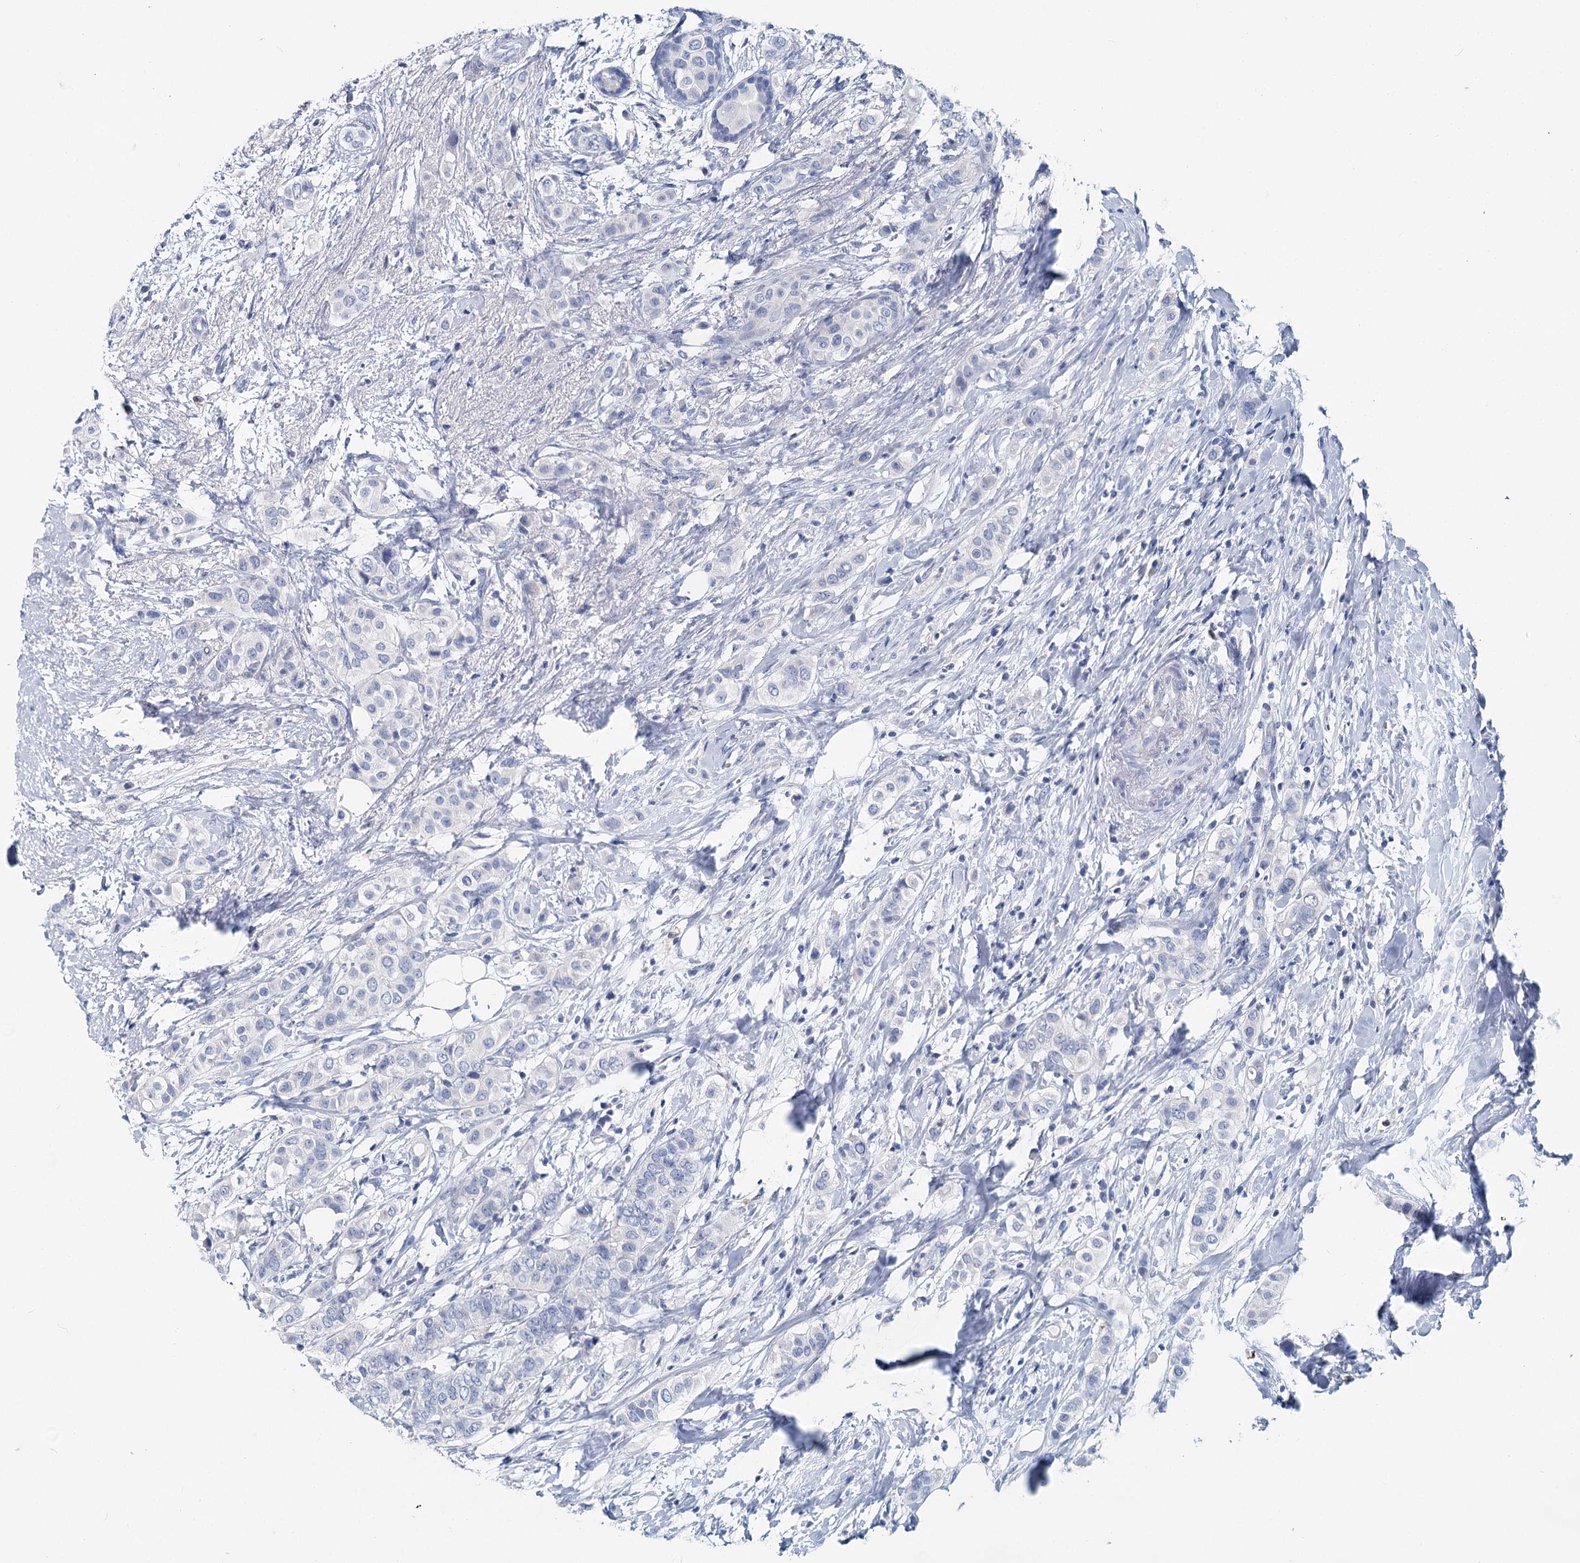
{"staining": {"intensity": "negative", "quantity": "none", "location": "none"}, "tissue": "breast cancer", "cell_type": "Tumor cells", "image_type": "cancer", "snomed": [{"axis": "morphology", "description": "Lobular carcinoma"}, {"axis": "topography", "description": "Breast"}], "caption": "DAB immunohistochemical staining of breast lobular carcinoma reveals no significant positivity in tumor cells. (DAB immunohistochemistry, high magnification).", "gene": "METTL7B", "patient": {"sex": "female", "age": 51}}